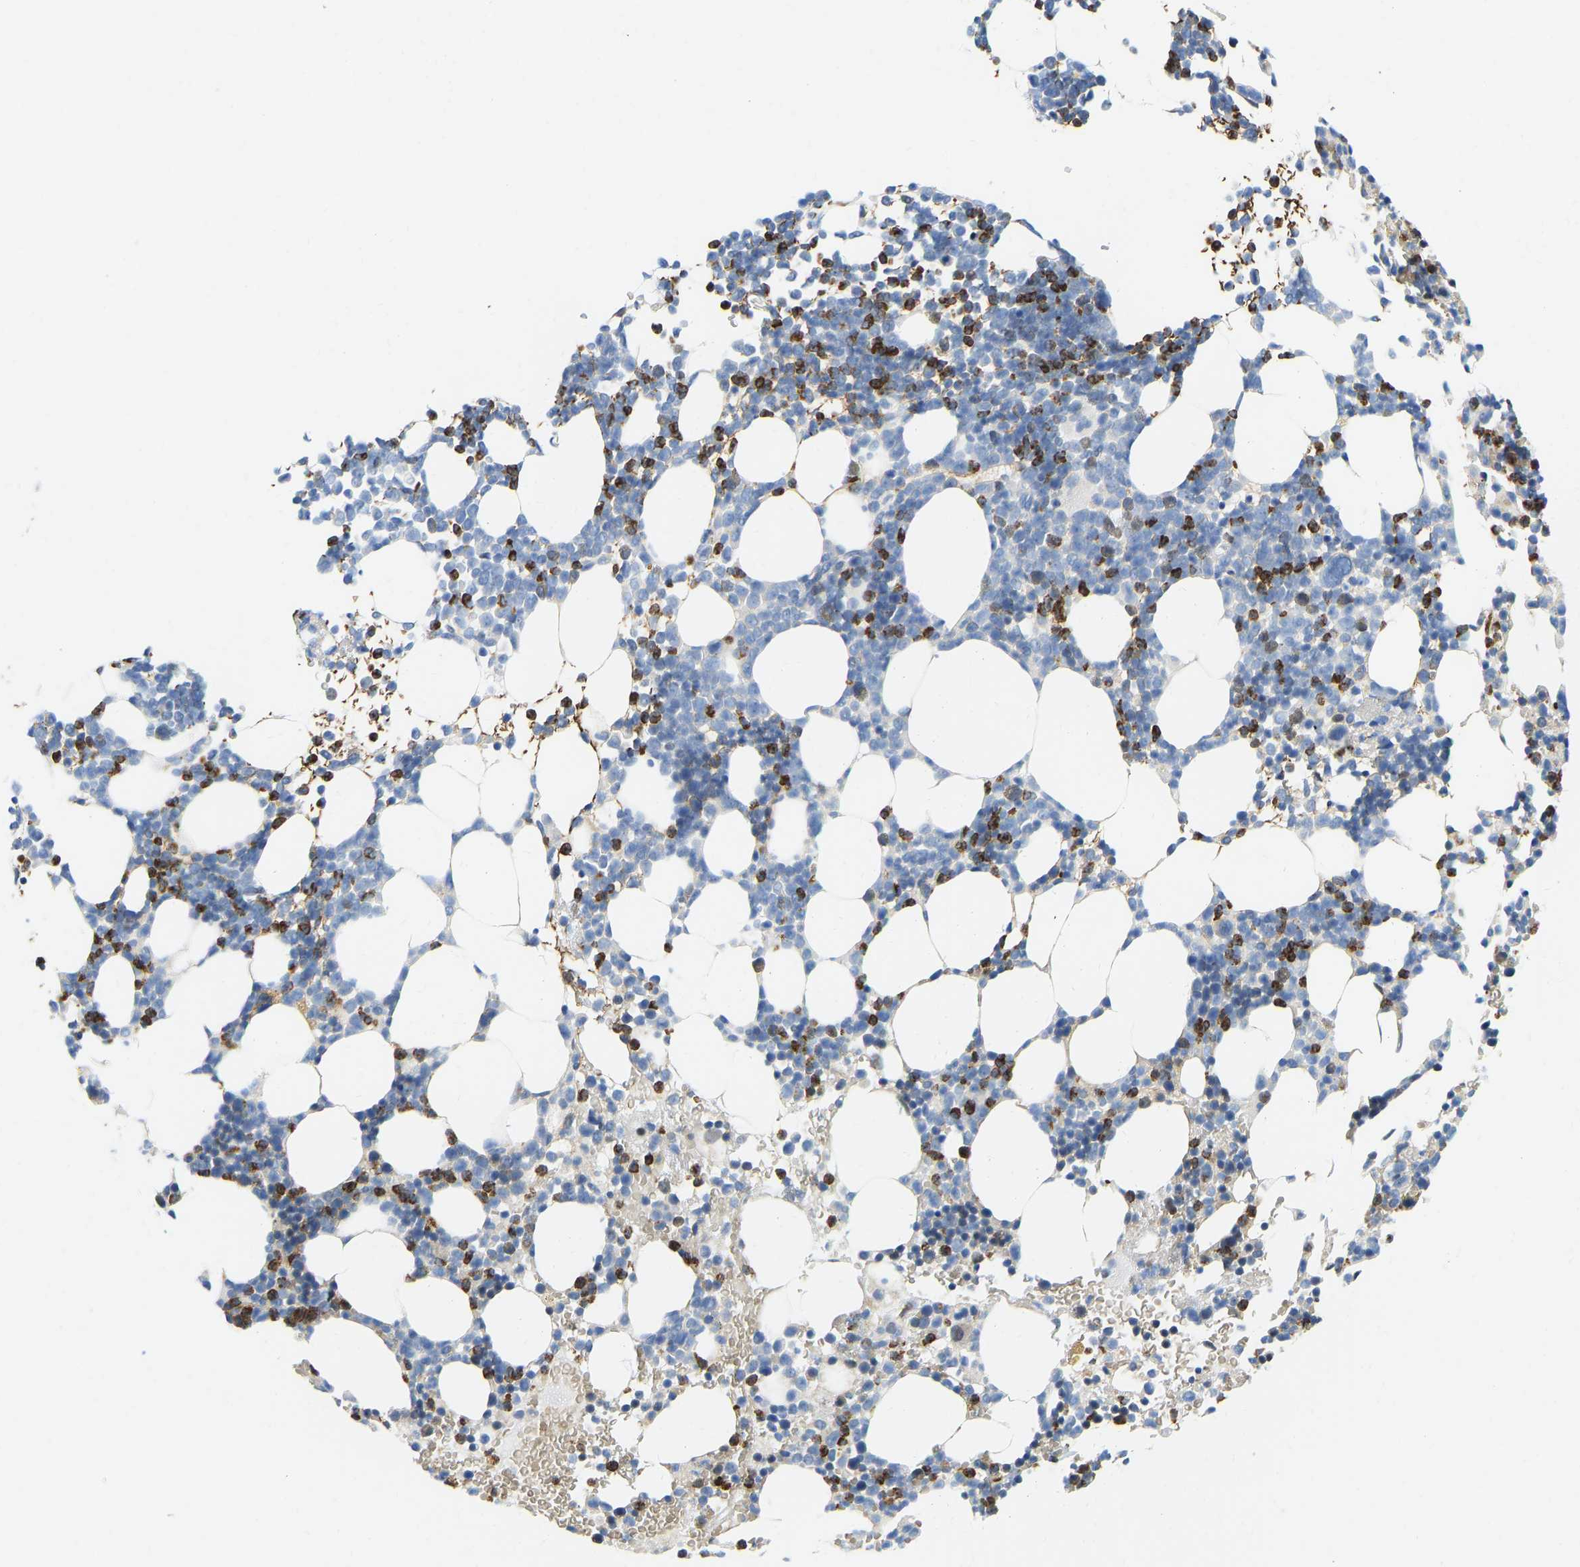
{"staining": {"intensity": "strong", "quantity": "<25%", "location": "cytoplasmic/membranous"}, "tissue": "bone marrow", "cell_type": "Hematopoietic cells", "image_type": "normal", "snomed": [{"axis": "morphology", "description": "Normal tissue, NOS"}, {"axis": "morphology", "description": "Inflammation, NOS"}, {"axis": "topography", "description": "Bone marrow"}], "caption": "Immunohistochemistry of normal human bone marrow exhibits medium levels of strong cytoplasmic/membranous staining in about <25% of hematopoietic cells. The protein is shown in brown color, while the nuclei are stained blue.", "gene": "HDAC5", "patient": {"sex": "female", "age": 67}}